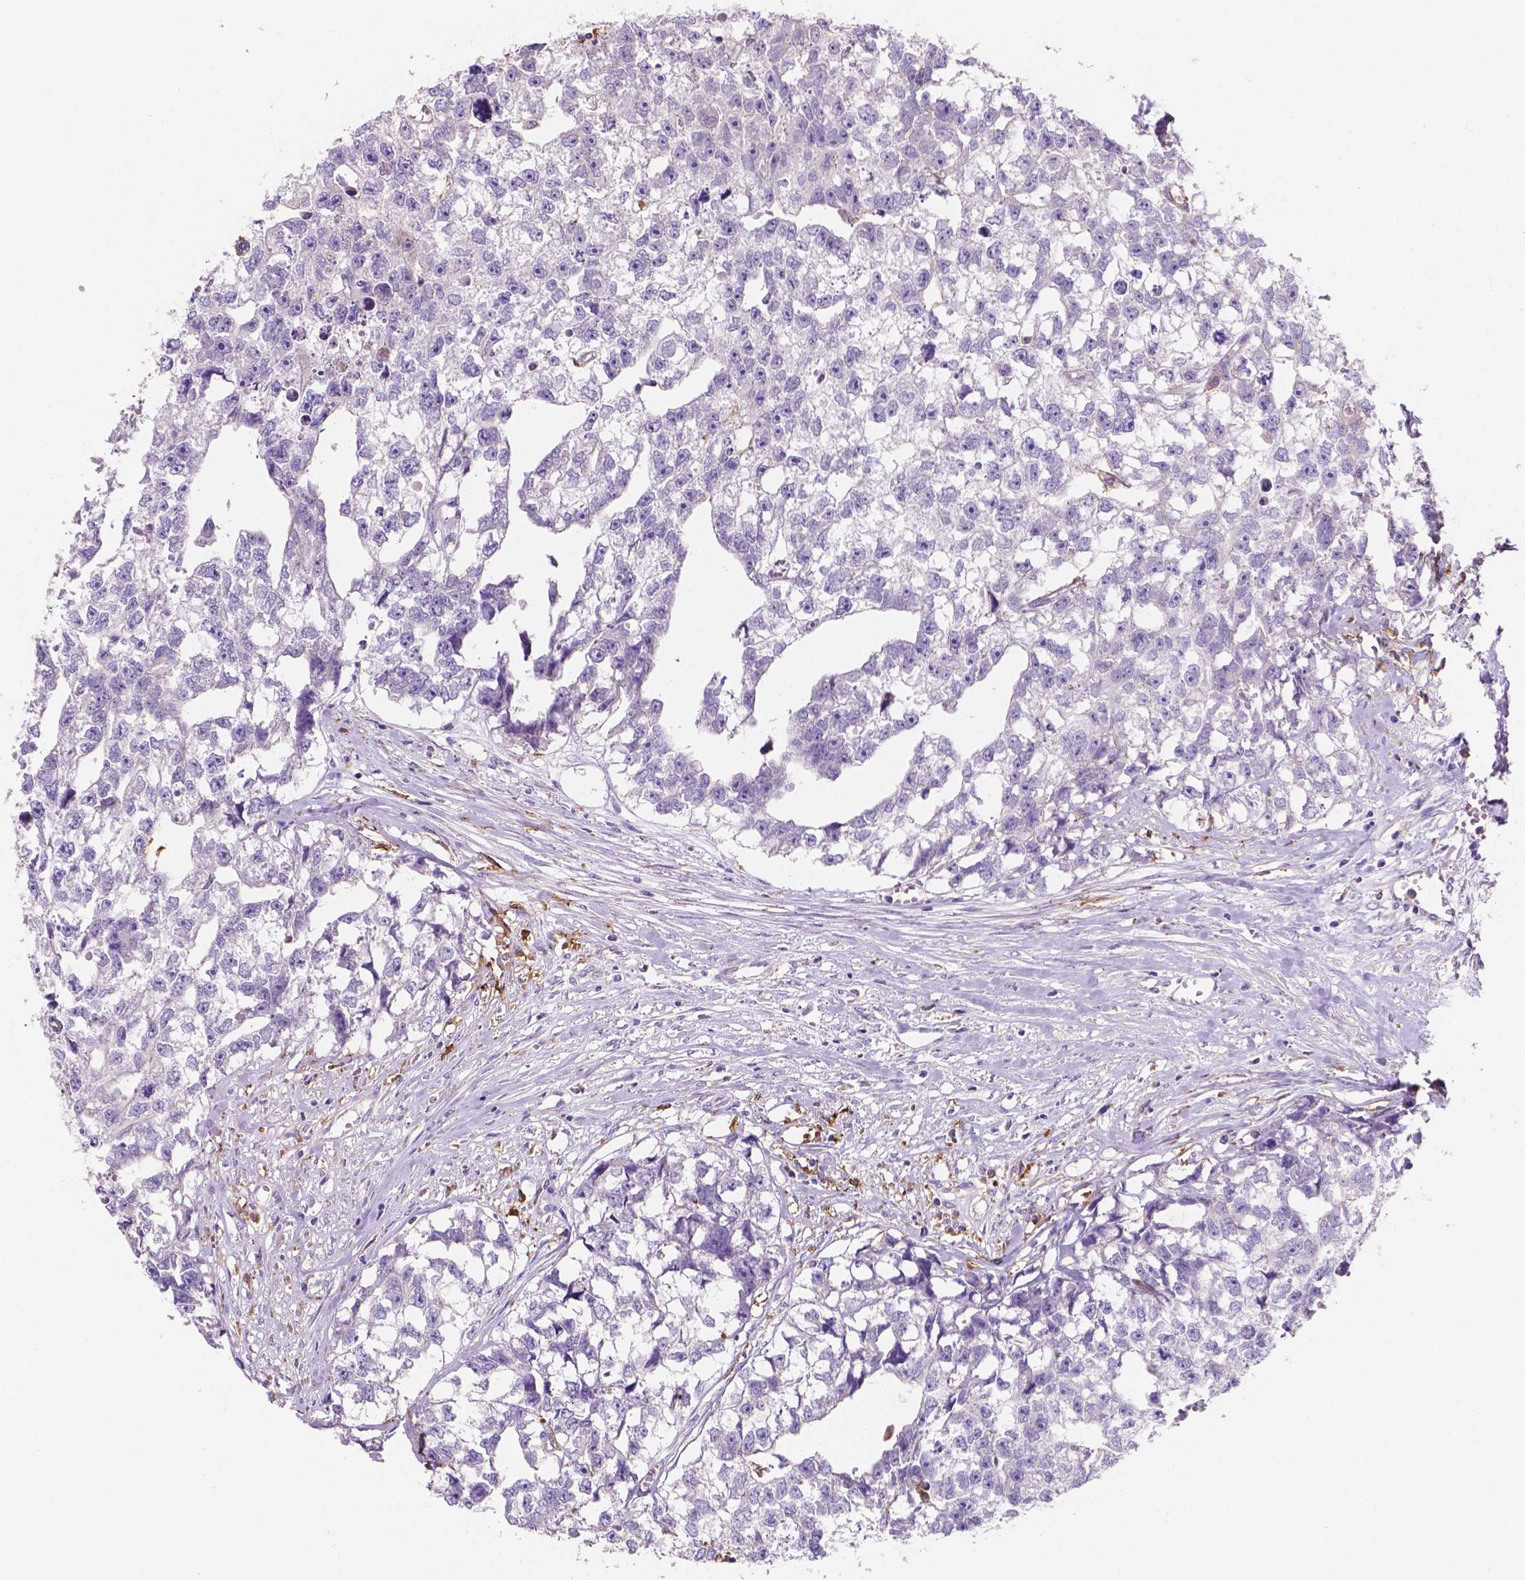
{"staining": {"intensity": "negative", "quantity": "none", "location": "none"}, "tissue": "testis cancer", "cell_type": "Tumor cells", "image_type": "cancer", "snomed": [{"axis": "morphology", "description": "Carcinoma, Embryonal, NOS"}, {"axis": "morphology", "description": "Teratoma, malignant, NOS"}, {"axis": "topography", "description": "Testis"}], "caption": "Immunohistochemistry of testis cancer exhibits no staining in tumor cells.", "gene": "MKRN2OS", "patient": {"sex": "male", "age": 44}}